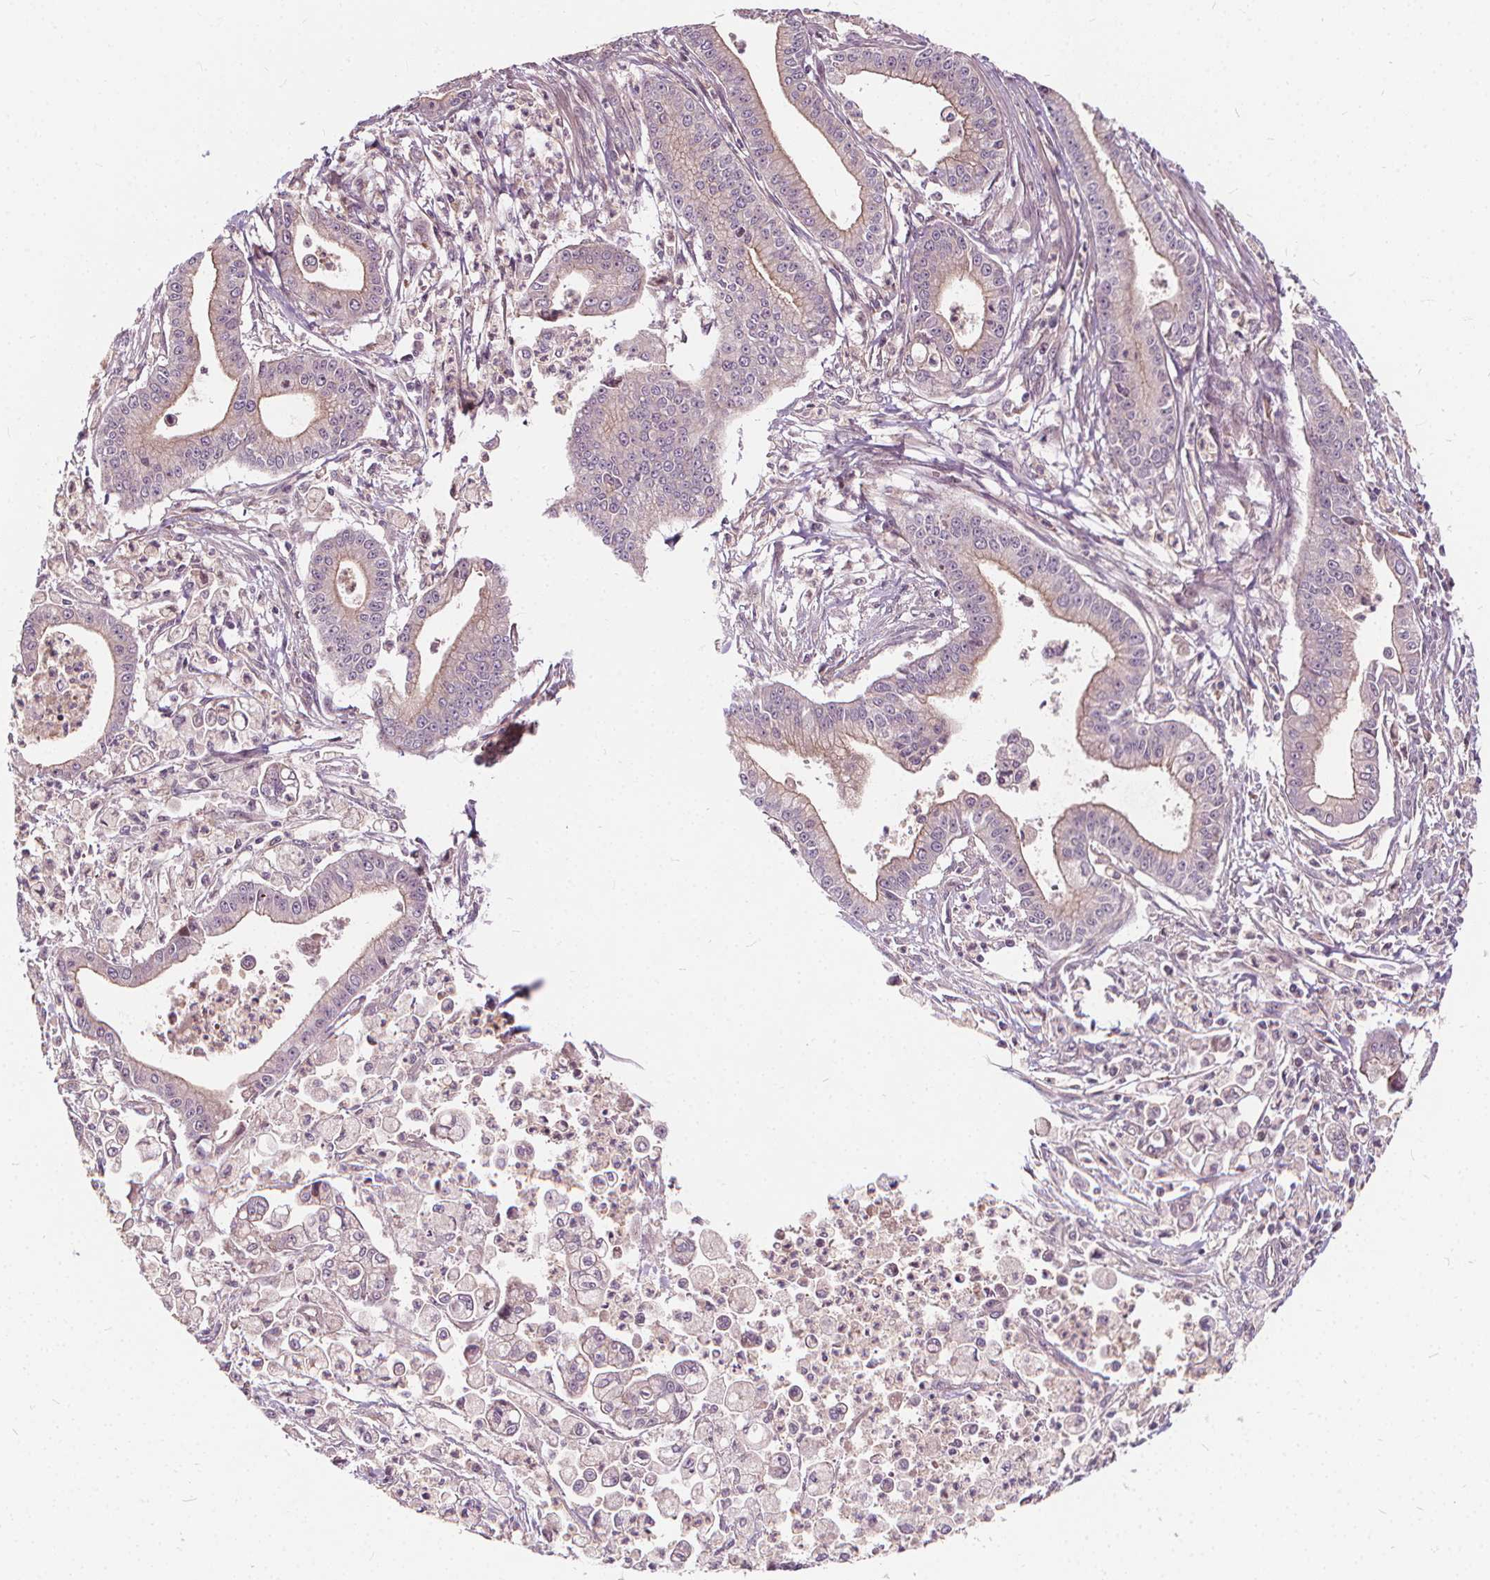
{"staining": {"intensity": "negative", "quantity": "none", "location": "none"}, "tissue": "pancreatic cancer", "cell_type": "Tumor cells", "image_type": "cancer", "snomed": [{"axis": "morphology", "description": "Adenocarcinoma, NOS"}, {"axis": "topography", "description": "Pancreas"}], "caption": "Tumor cells show no significant protein expression in pancreatic cancer (adenocarcinoma).", "gene": "INPP5E", "patient": {"sex": "female", "age": 65}}